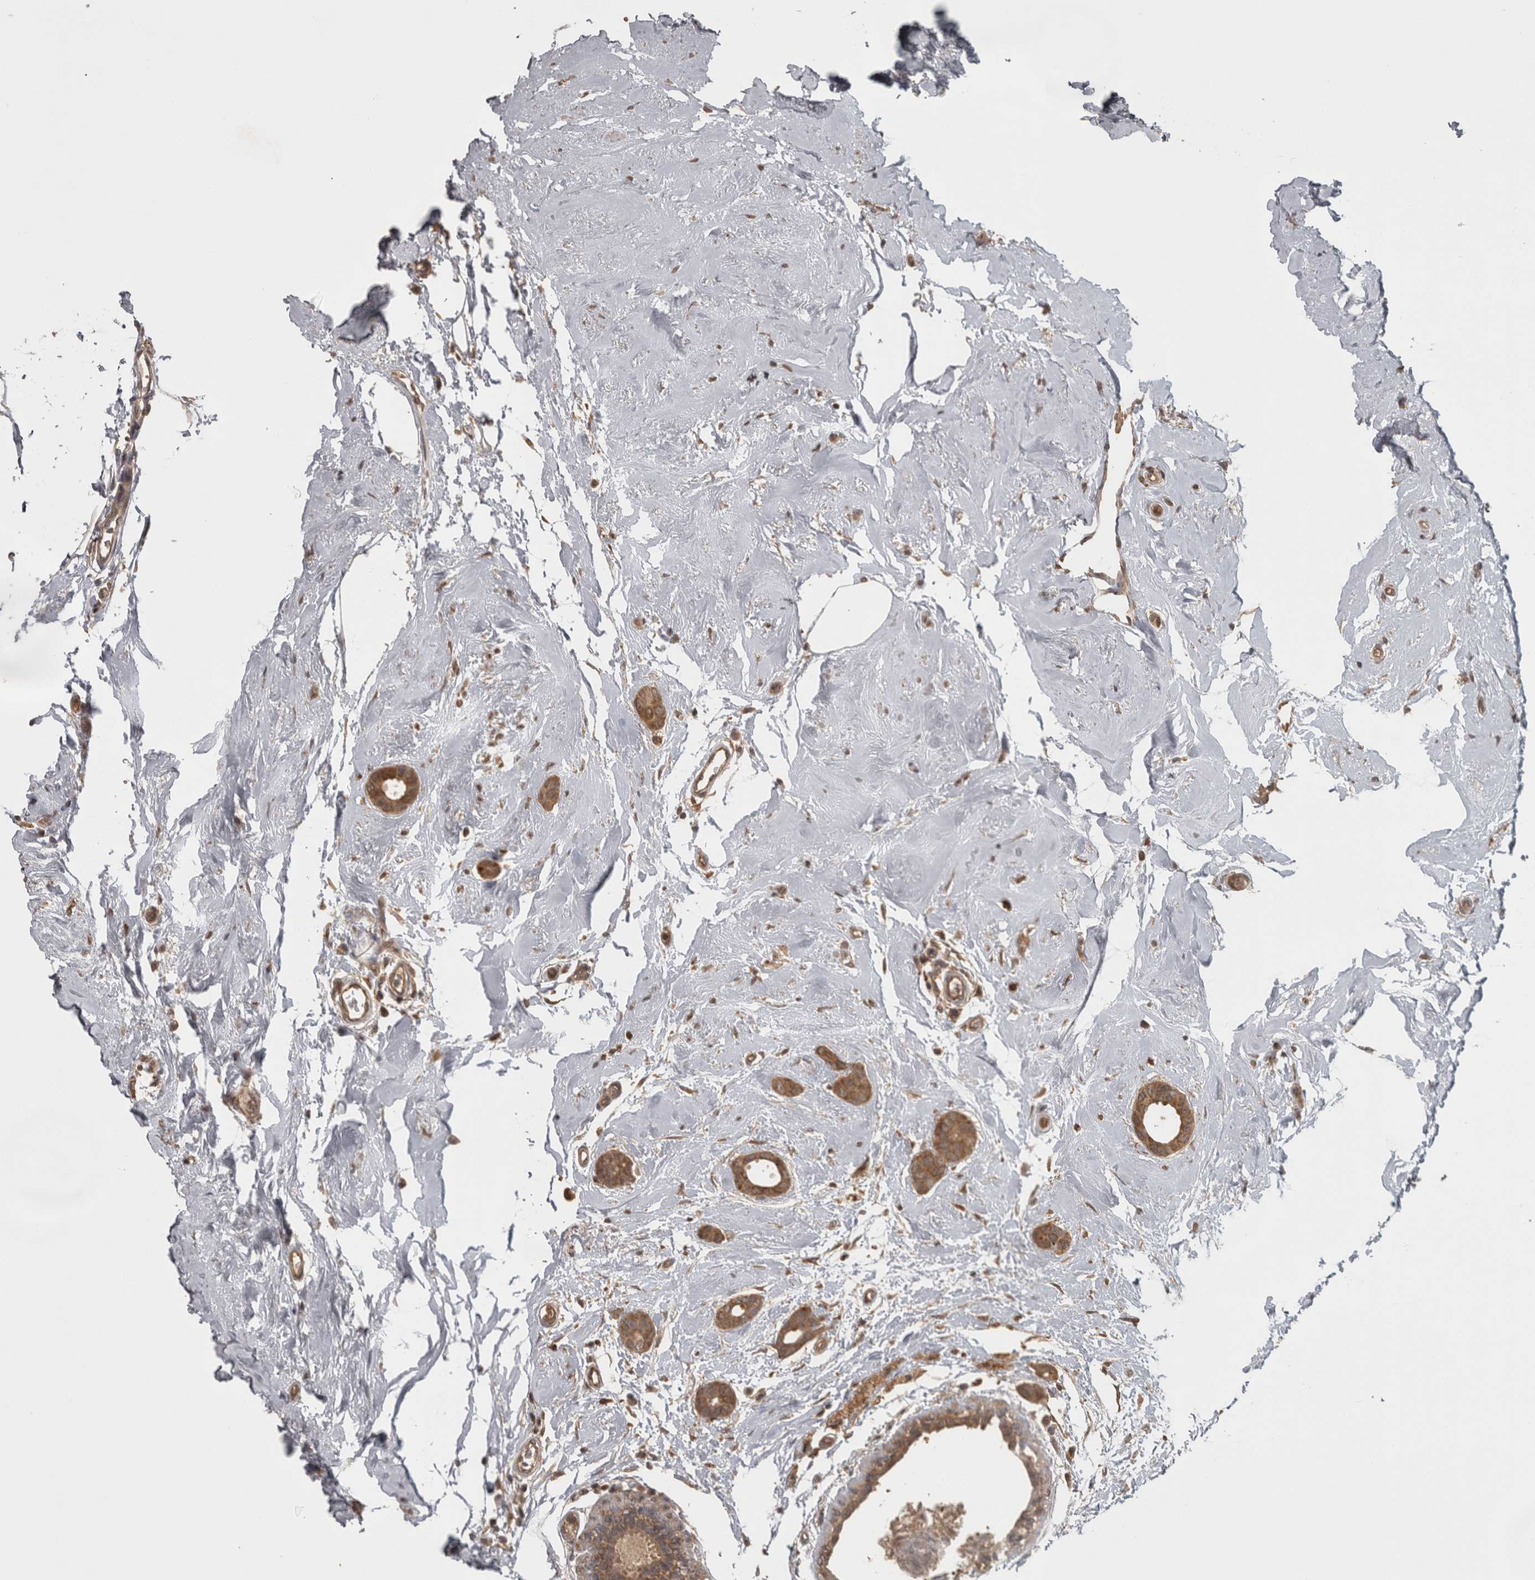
{"staining": {"intensity": "moderate", "quantity": ">75%", "location": "cytoplasmic/membranous"}, "tissue": "breast cancer", "cell_type": "Tumor cells", "image_type": "cancer", "snomed": [{"axis": "morphology", "description": "Duct carcinoma"}, {"axis": "topography", "description": "Breast"}], "caption": "Intraductal carcinoma (breast) stained for a protein (brown) displays moderate cytoplasmic/membranous positive staining in approximately >75% of tumor cells.", "gene": "MICU3", "patient": {"sex": "female", "age": 55}}